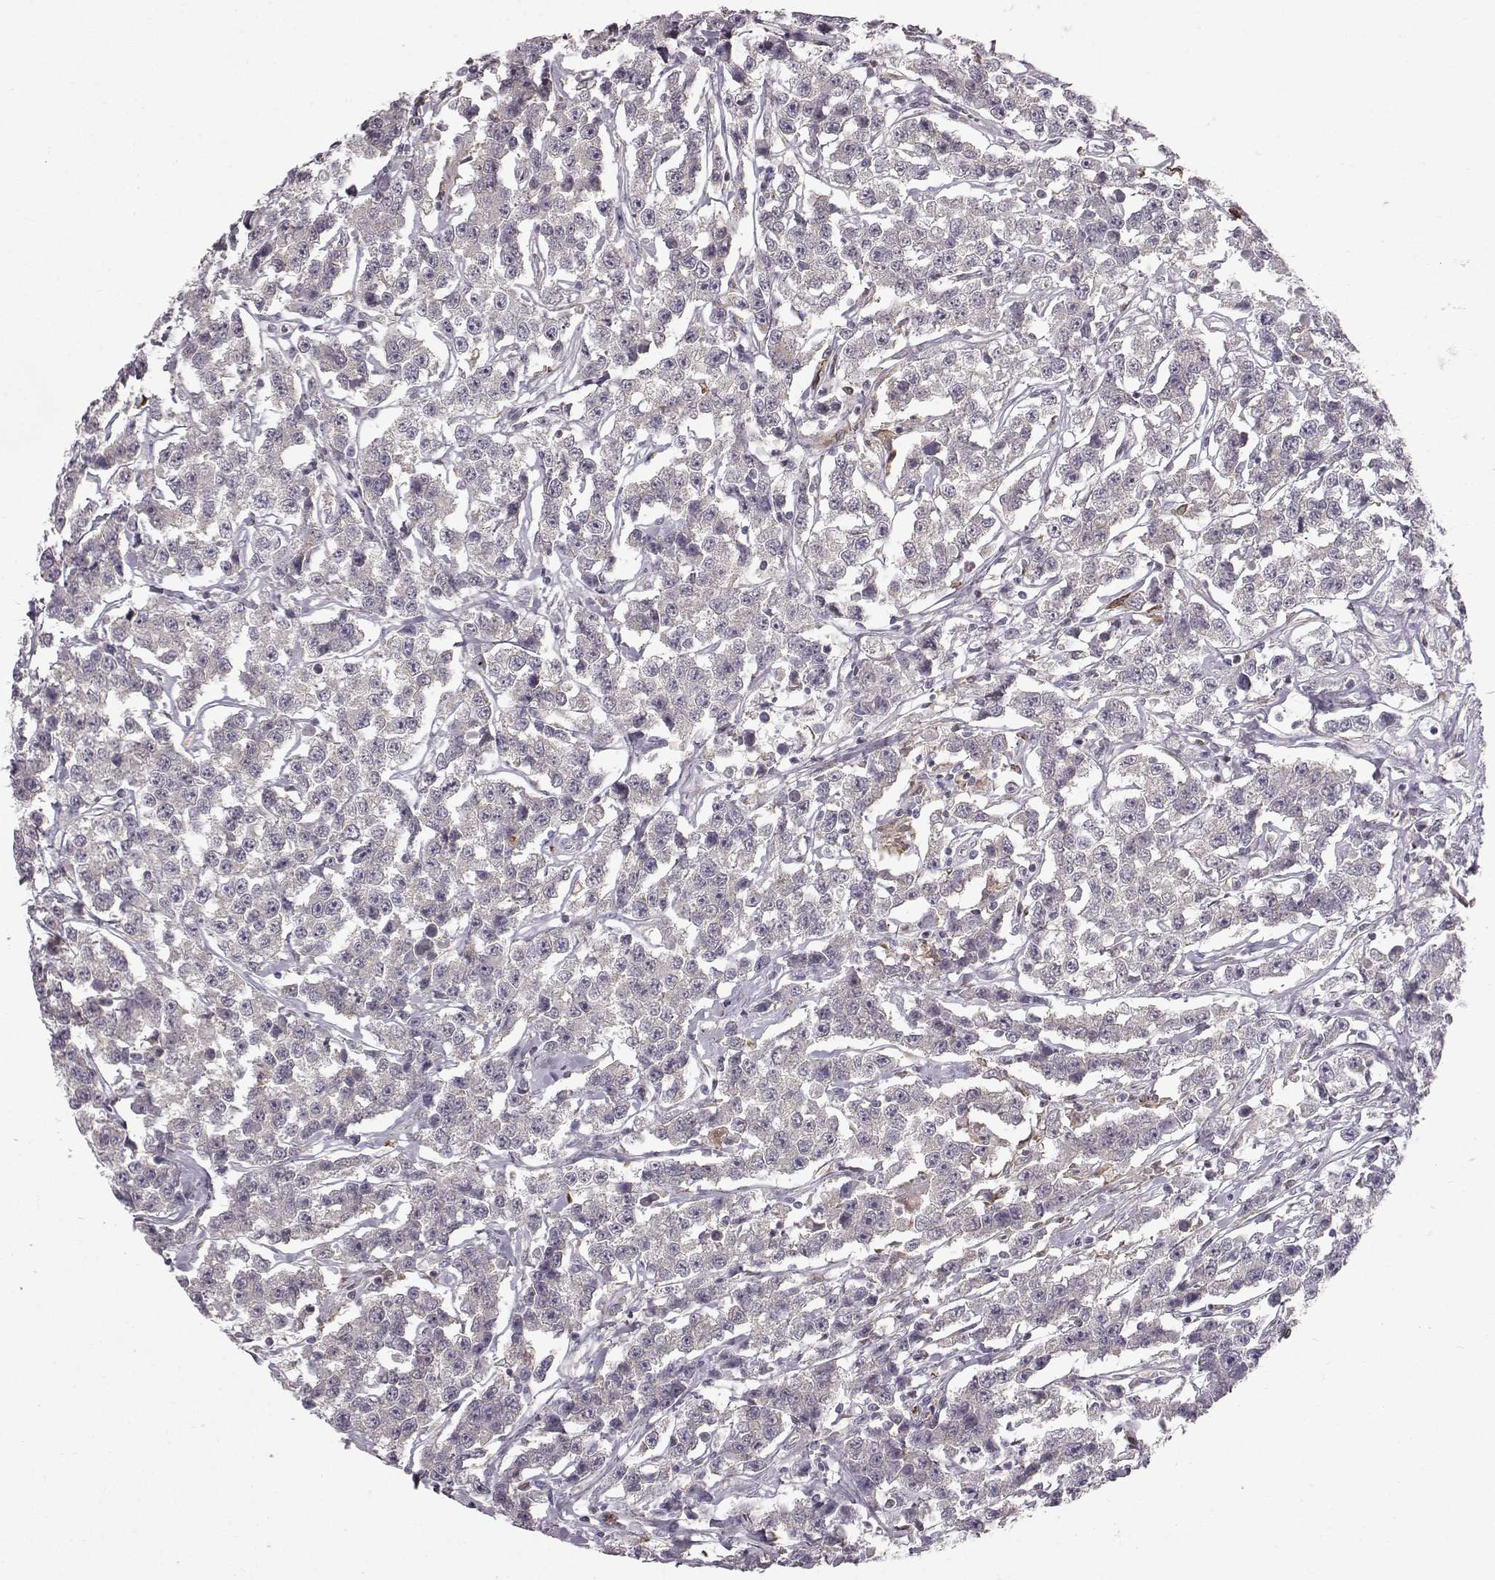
{"staining": {"intensity": "negative", "quantity": "none", "location": "none"}, "tissue": "testis cancer", "cell_type": "Tumor cells", "image_type": "cancer", "snomed": [{"axis": "morphology", "description": "Seminoma, NOS"}, {"axis": "topography", "description": "Testis"}], "caption": "Immunohistochemistry micrograph of neoplastic tissue: human testis seminoma stained with DAB demonstrates no significant protein positivity in tumor cells.", "gene": "SPAG17", "patient": {"sex": "male", "age": 59}}